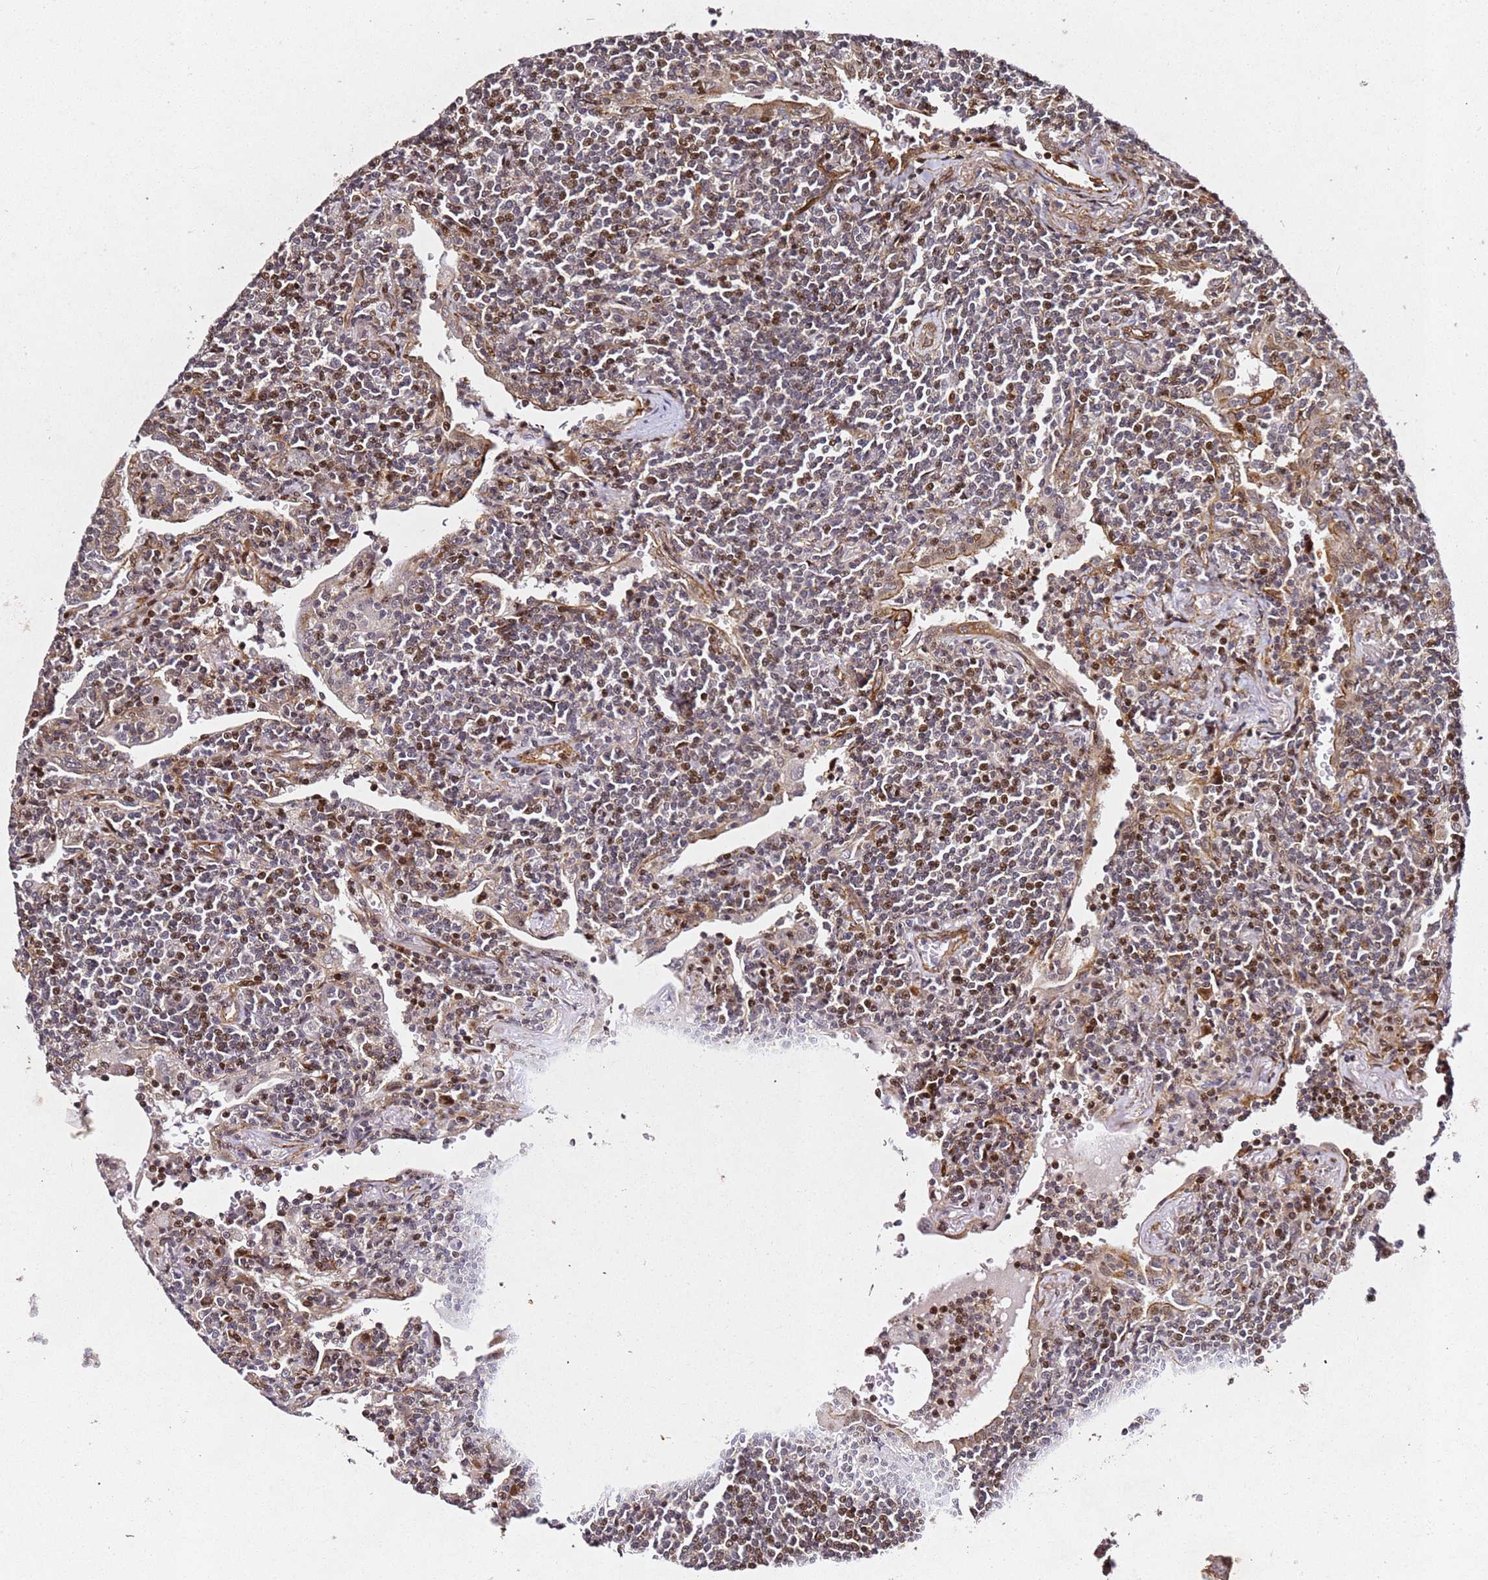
{"staining": {"intensity": "moderate", "quantity": "<25%", "location": "cytoplasmic/membranous,nuclear"}, "tissue": "lymphoma", "cell_type": "Tumor cells", "image_type": "cancer", "snomed": [{"axis": "morphology", "description": "Malignant lymphoma, non-Hodgkin's type, Low grade"}, {"axis": "topography", "description": "Lung"}], "caption": "Protein analysis of lymphoma tissue demonstrates moderate cytoplasmic/membranous and nuclear expression in about <25% of tumor cells.", "gene": "ZNF296", "patient": {"sex": "female", "age": 71}}